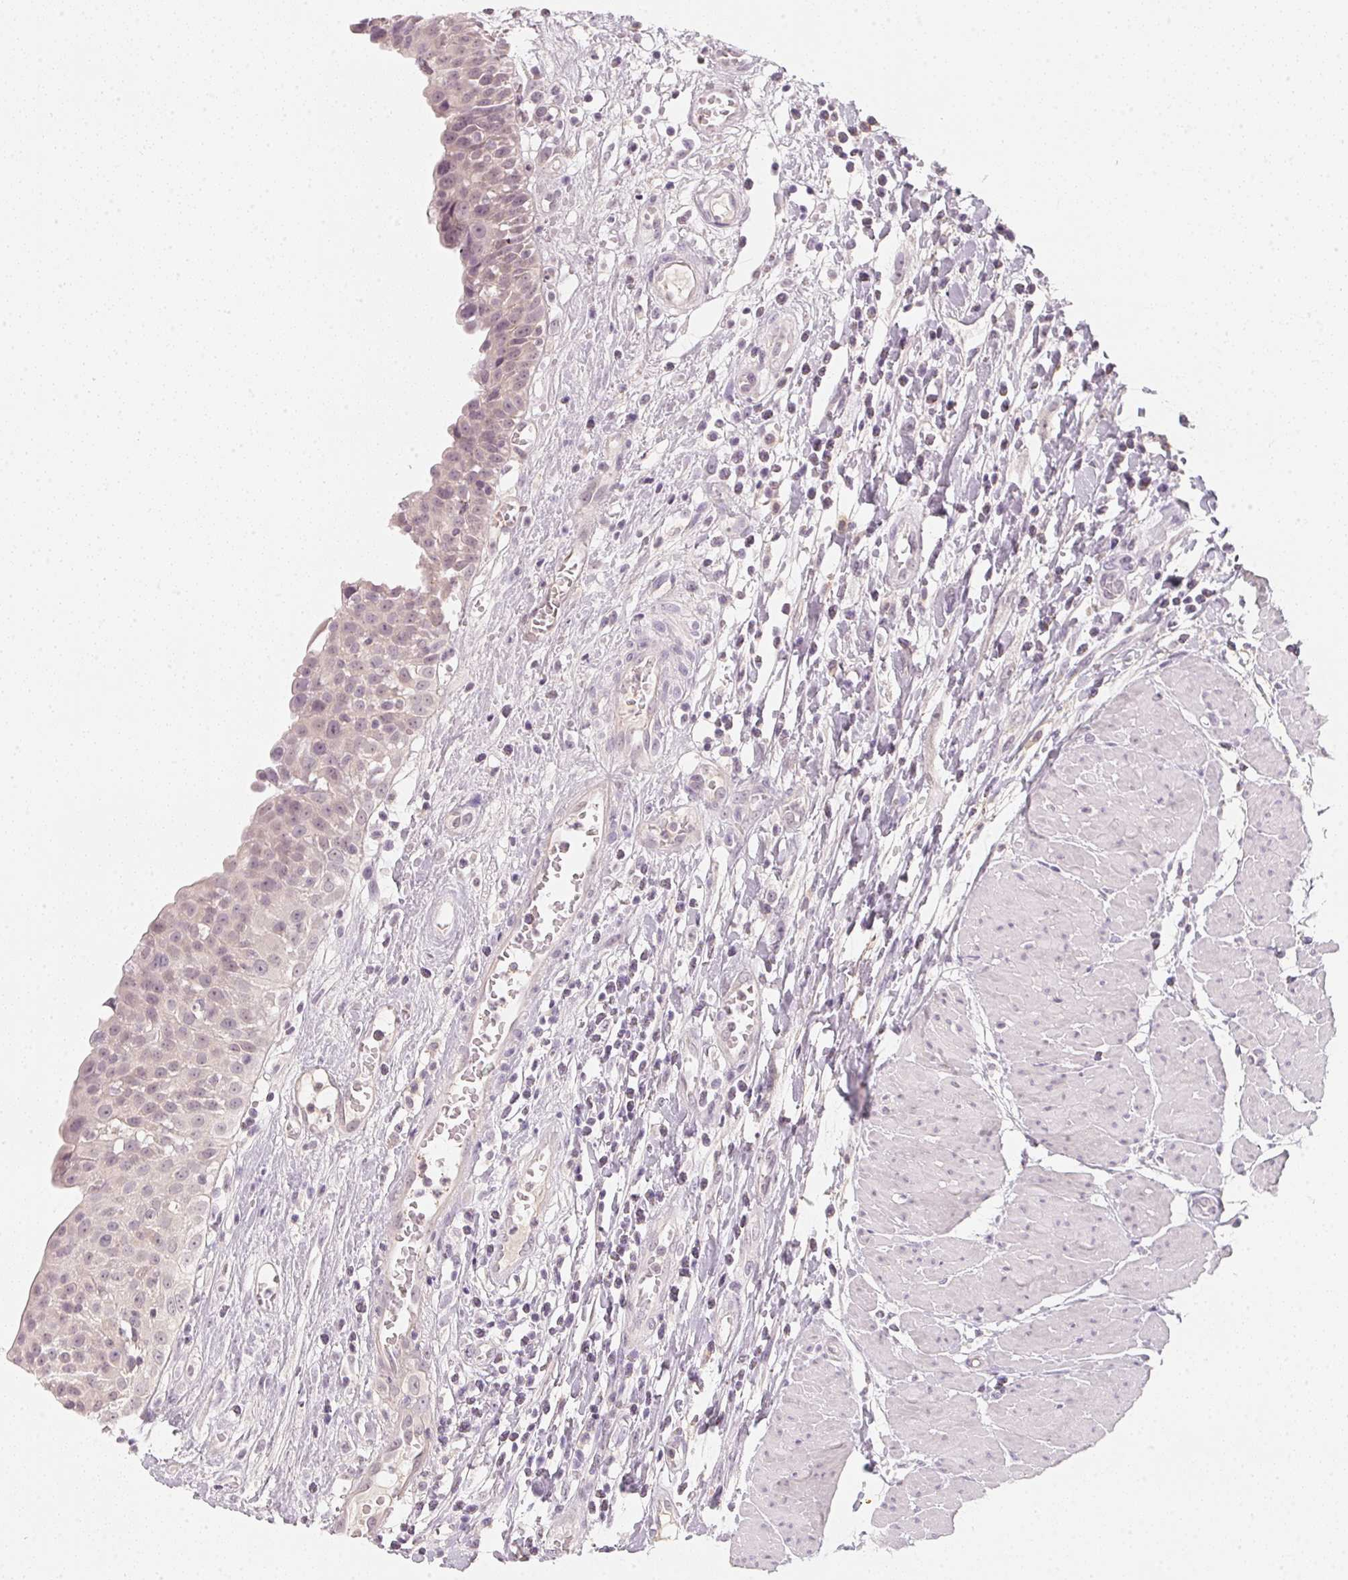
{"staining": {"intensity": "weak", "quantity": "25%-75%", "location": "nuclear"}, "tissue": "urinary bladder", "cell_type": "Urothelial cells", "image_type": "normal", "snomed": [{"axis": "morphology", "description": "Normal tissue, NOS"}, {"axis": "topography", "description": "Urinary bladder"}], "caption": "About 25%-75% of urothelial cells in normal urinary bladder exhibit weak nuclear protein positivity as visualized by brown immunohistochemical staining.", "gene": "CFAP276", "patient": {"sex": "male", "age": 64}}